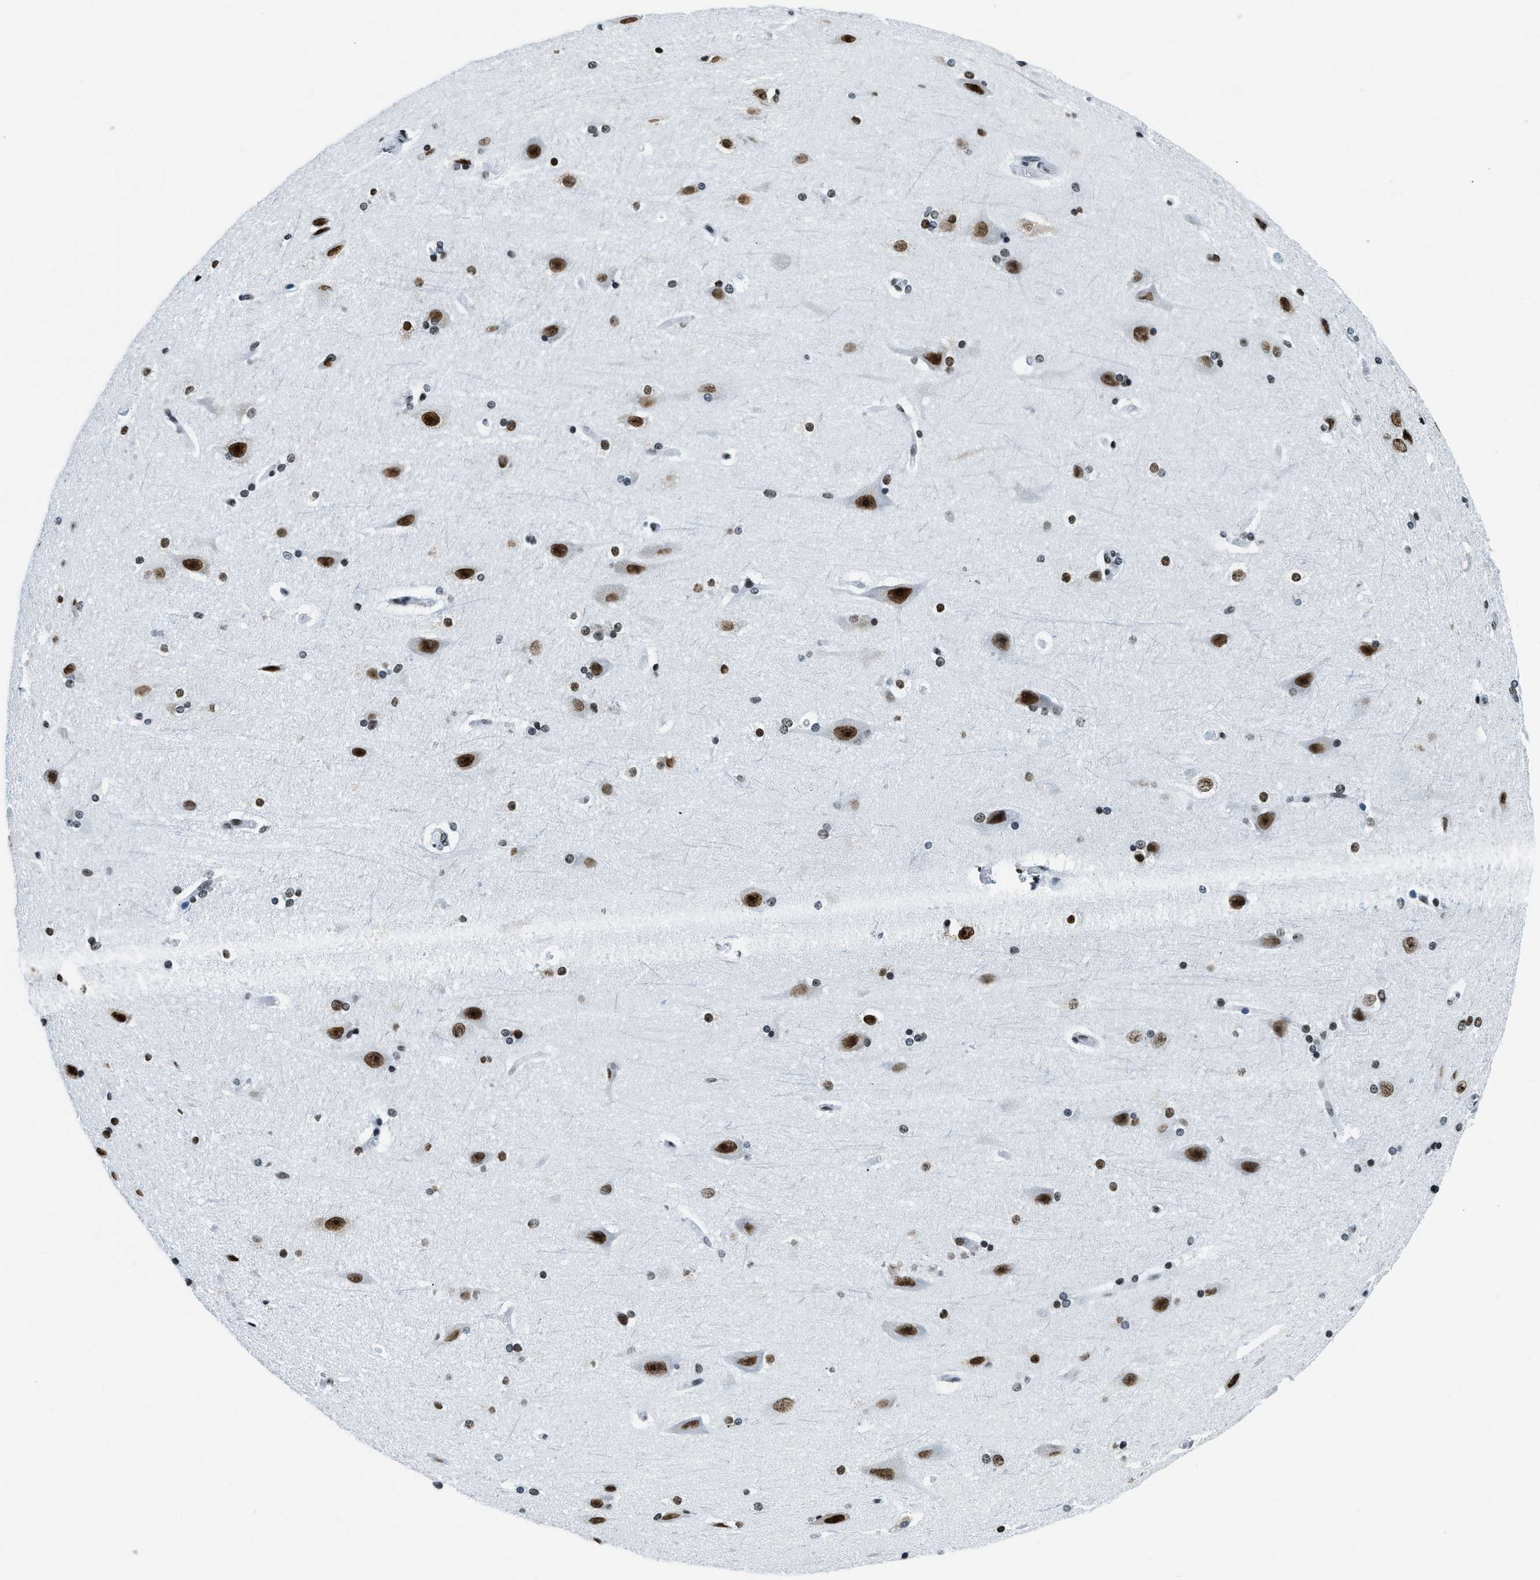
{"staining": {"intensity": "negative", "quantity": "none", "location": "none"}, "tissue": "cerebral cortex", "cell_type": "Endothelial cells", "image_type": "normal", "snomed": [{"axis": "morphology", "description": "Normal tissue, NOS"}, {"axis": "topography", "description": "Cerebral cortex"}, {"axis": "topography", "description": "Hippocampus"}], "caption": "A high-resolution photomicrograph shows immunohistochemistry staining of unremarkable cerebral cortex, which reveals no significant staining in endothelial cells.", "gene": "TOP1", "patient": {"sex": "female", "age": 19}}